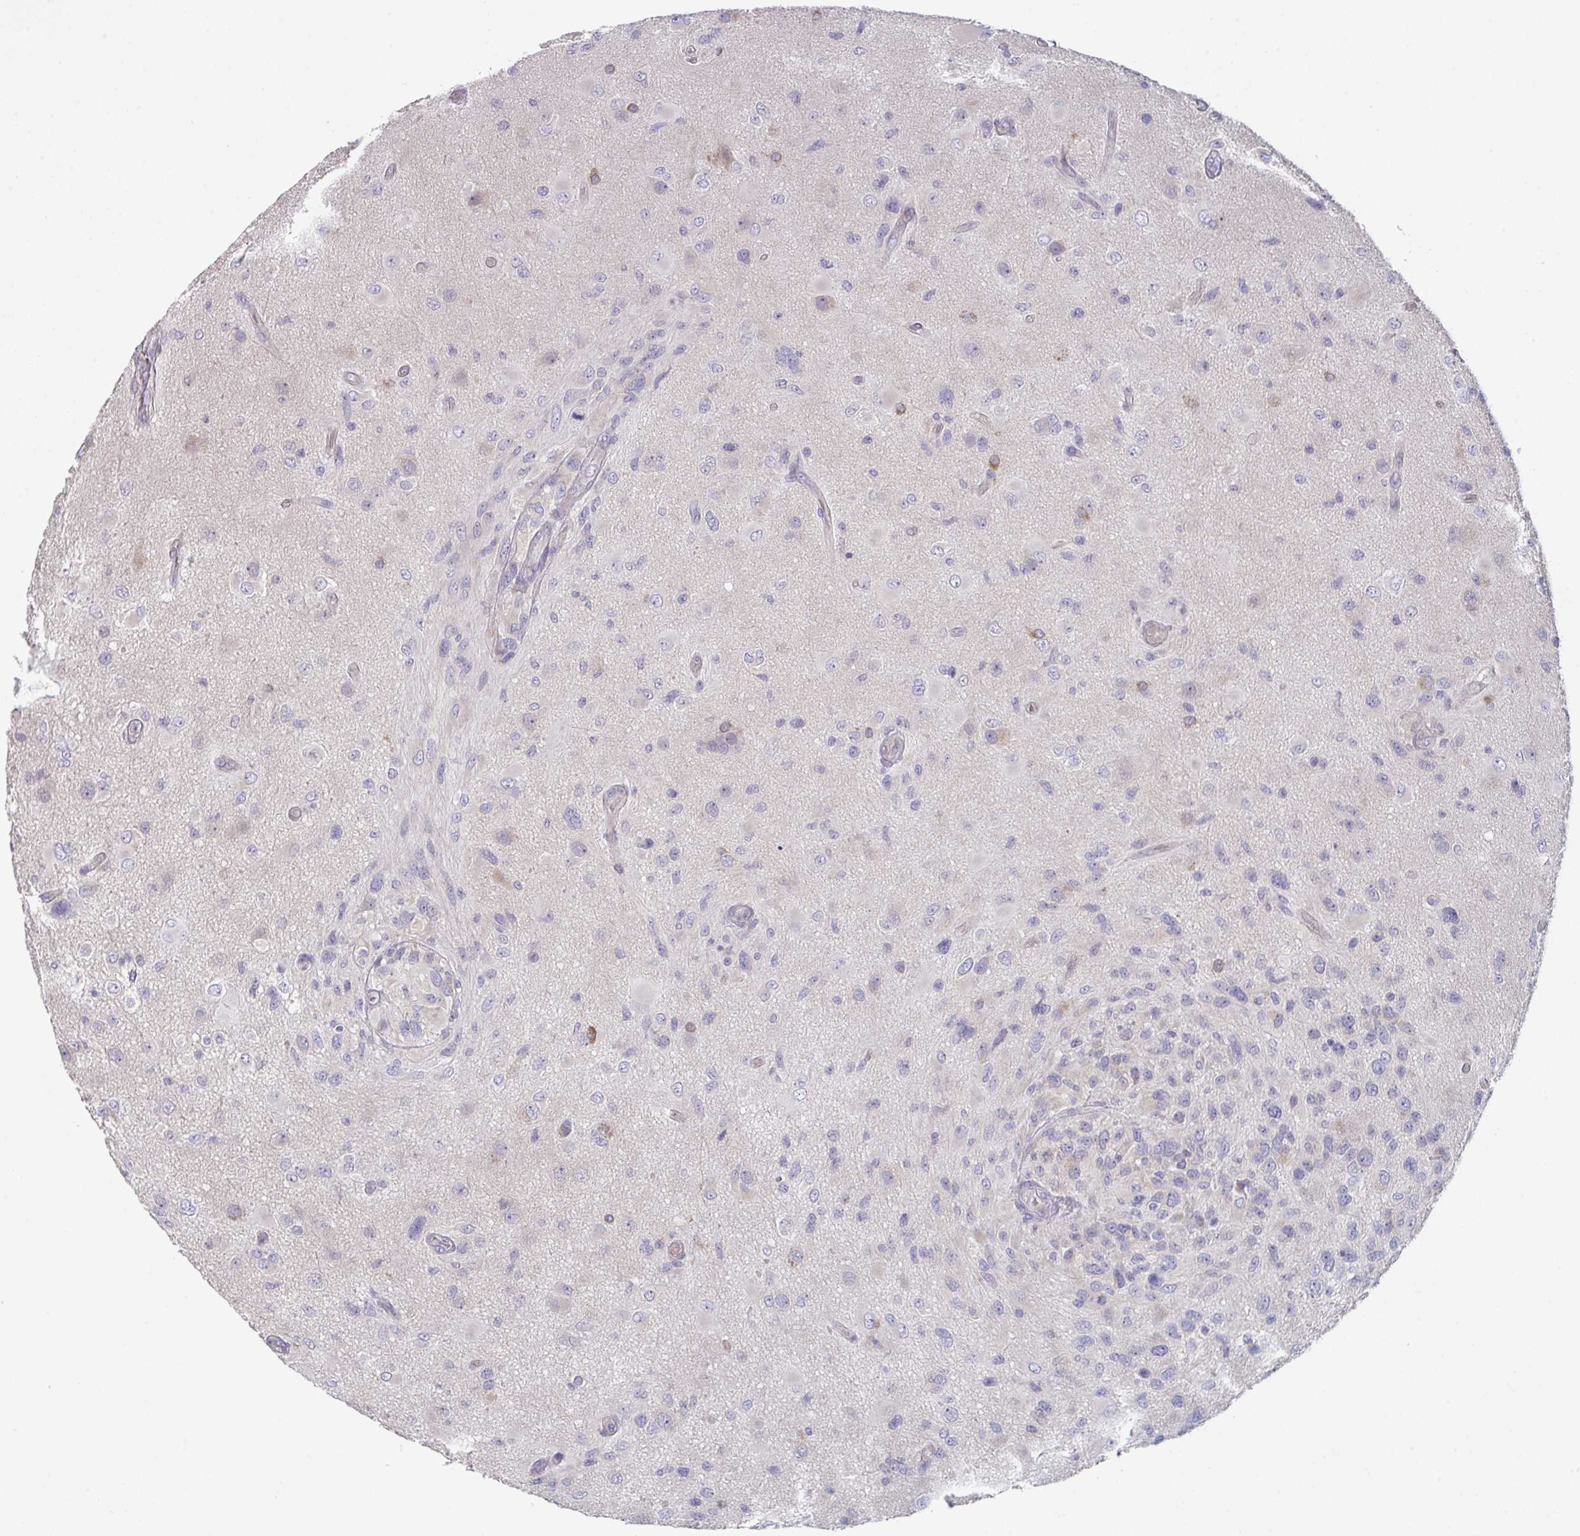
{"staining": {"intensity": "negative", "quantity": "none", "location": "none"}, "tissue": "glioma", "cell_type": "Tumor cells", "image_type": "cancer", "snomed": [{"axis": "morphology", "description": "Glioma, malignant, High grade"}, {"axis": "topography", "description": "Brain"}], "caption": "A micrograph of glioma stained for a protein demonstrates no brown staining in tumor cells. (DAB immunohistochemistry visualized using brightfield microscopy, high magnification).", "gene": "PTPRD", "patient": {"sex": "male", "age": 53}}